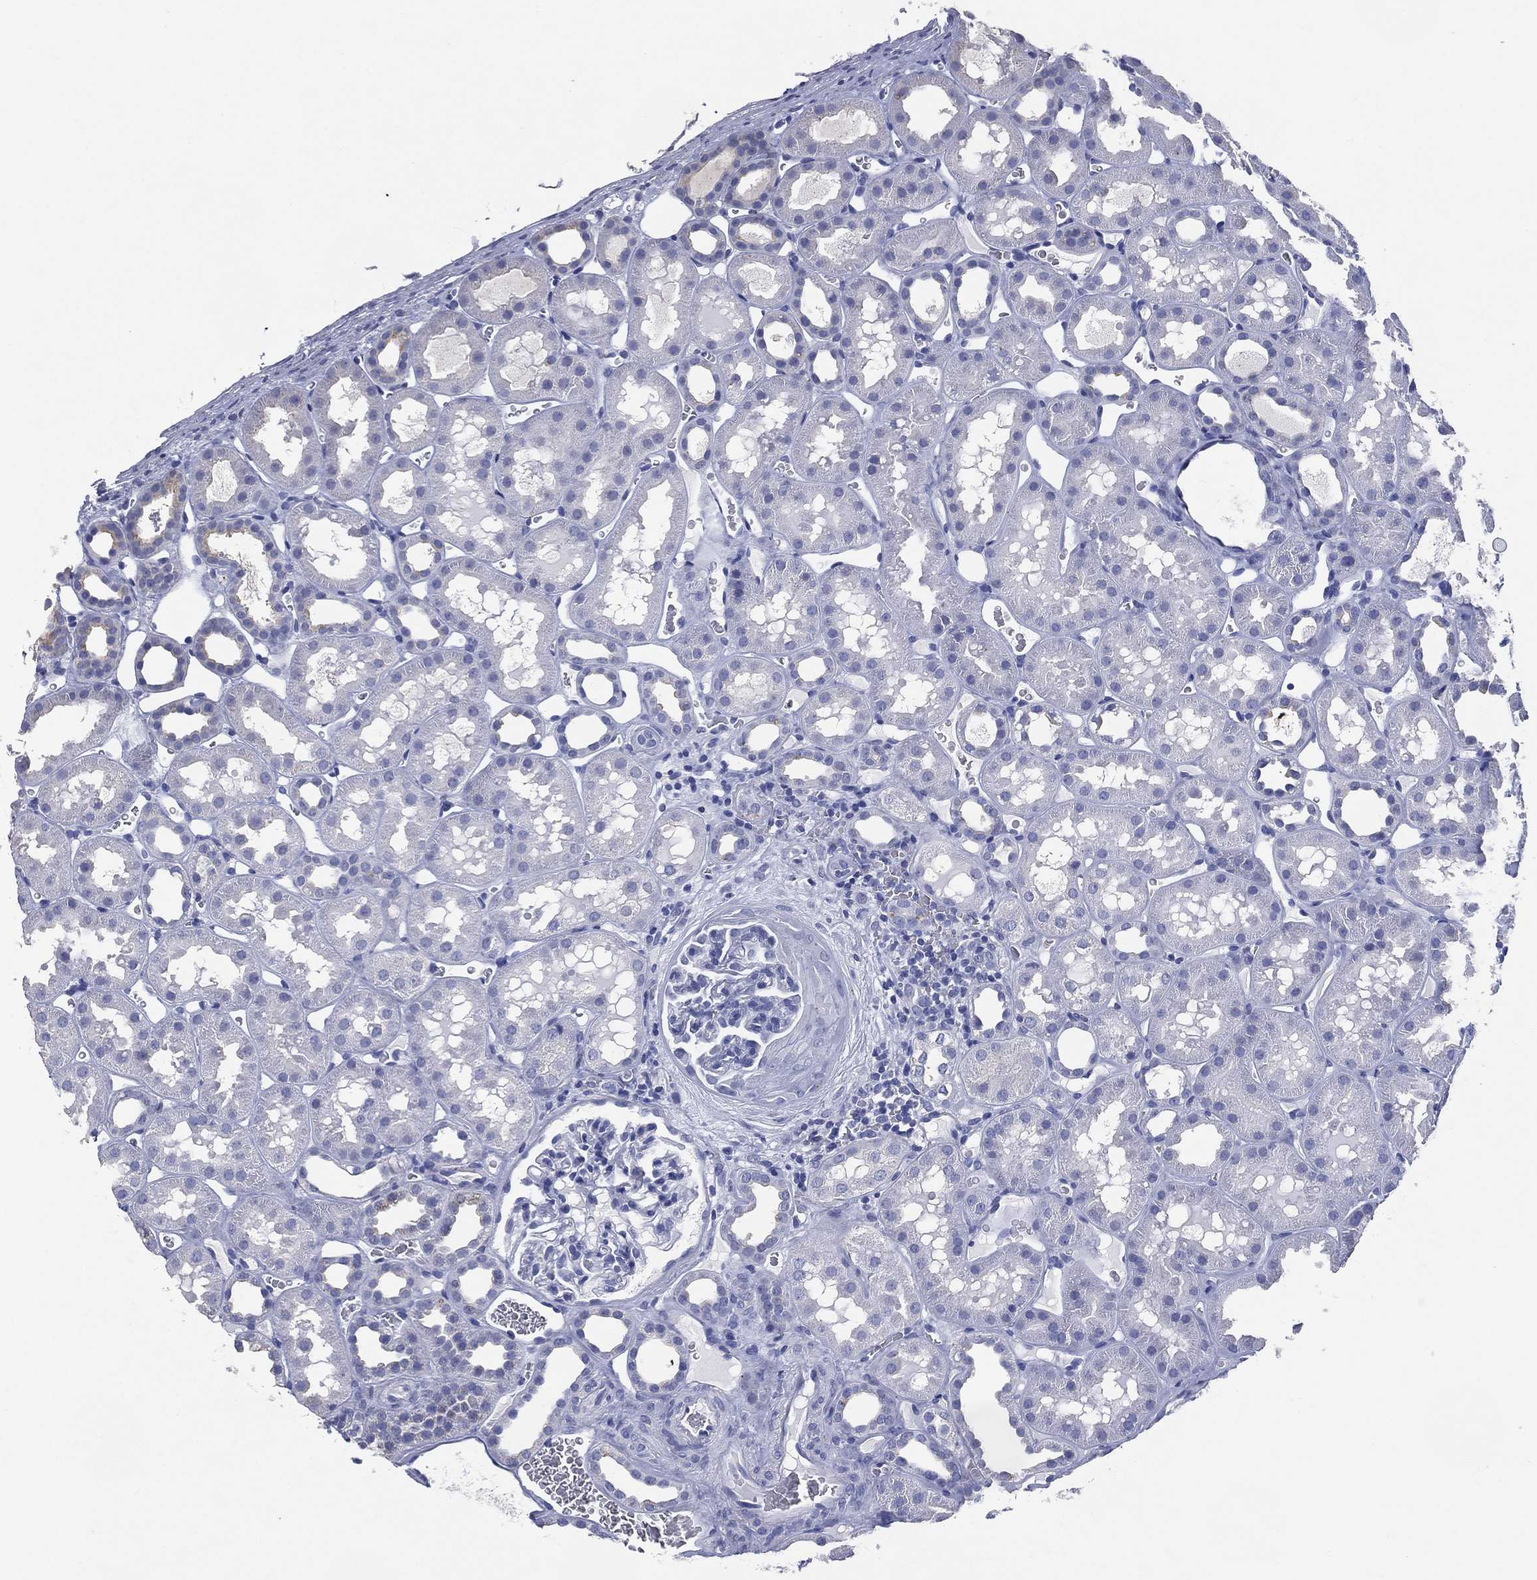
{"staining": {"intensity": "negative", "quantity": "none", "location": "none"}, "tissue": "kidney", "cell_type": "Cells in glomeruli", "image_type": "normal", "snomed": [{"axis": "morphology", "description": "Normal tissue, NOS"}, {"axis": "topography", "description": "Kidney"}], "caption": "Immunohistochemical staining of normal kidney shows no significant staining in cells in glomeruli.", "gene": "FSCN2", "patient": {"sex": "female", "age": 41}}